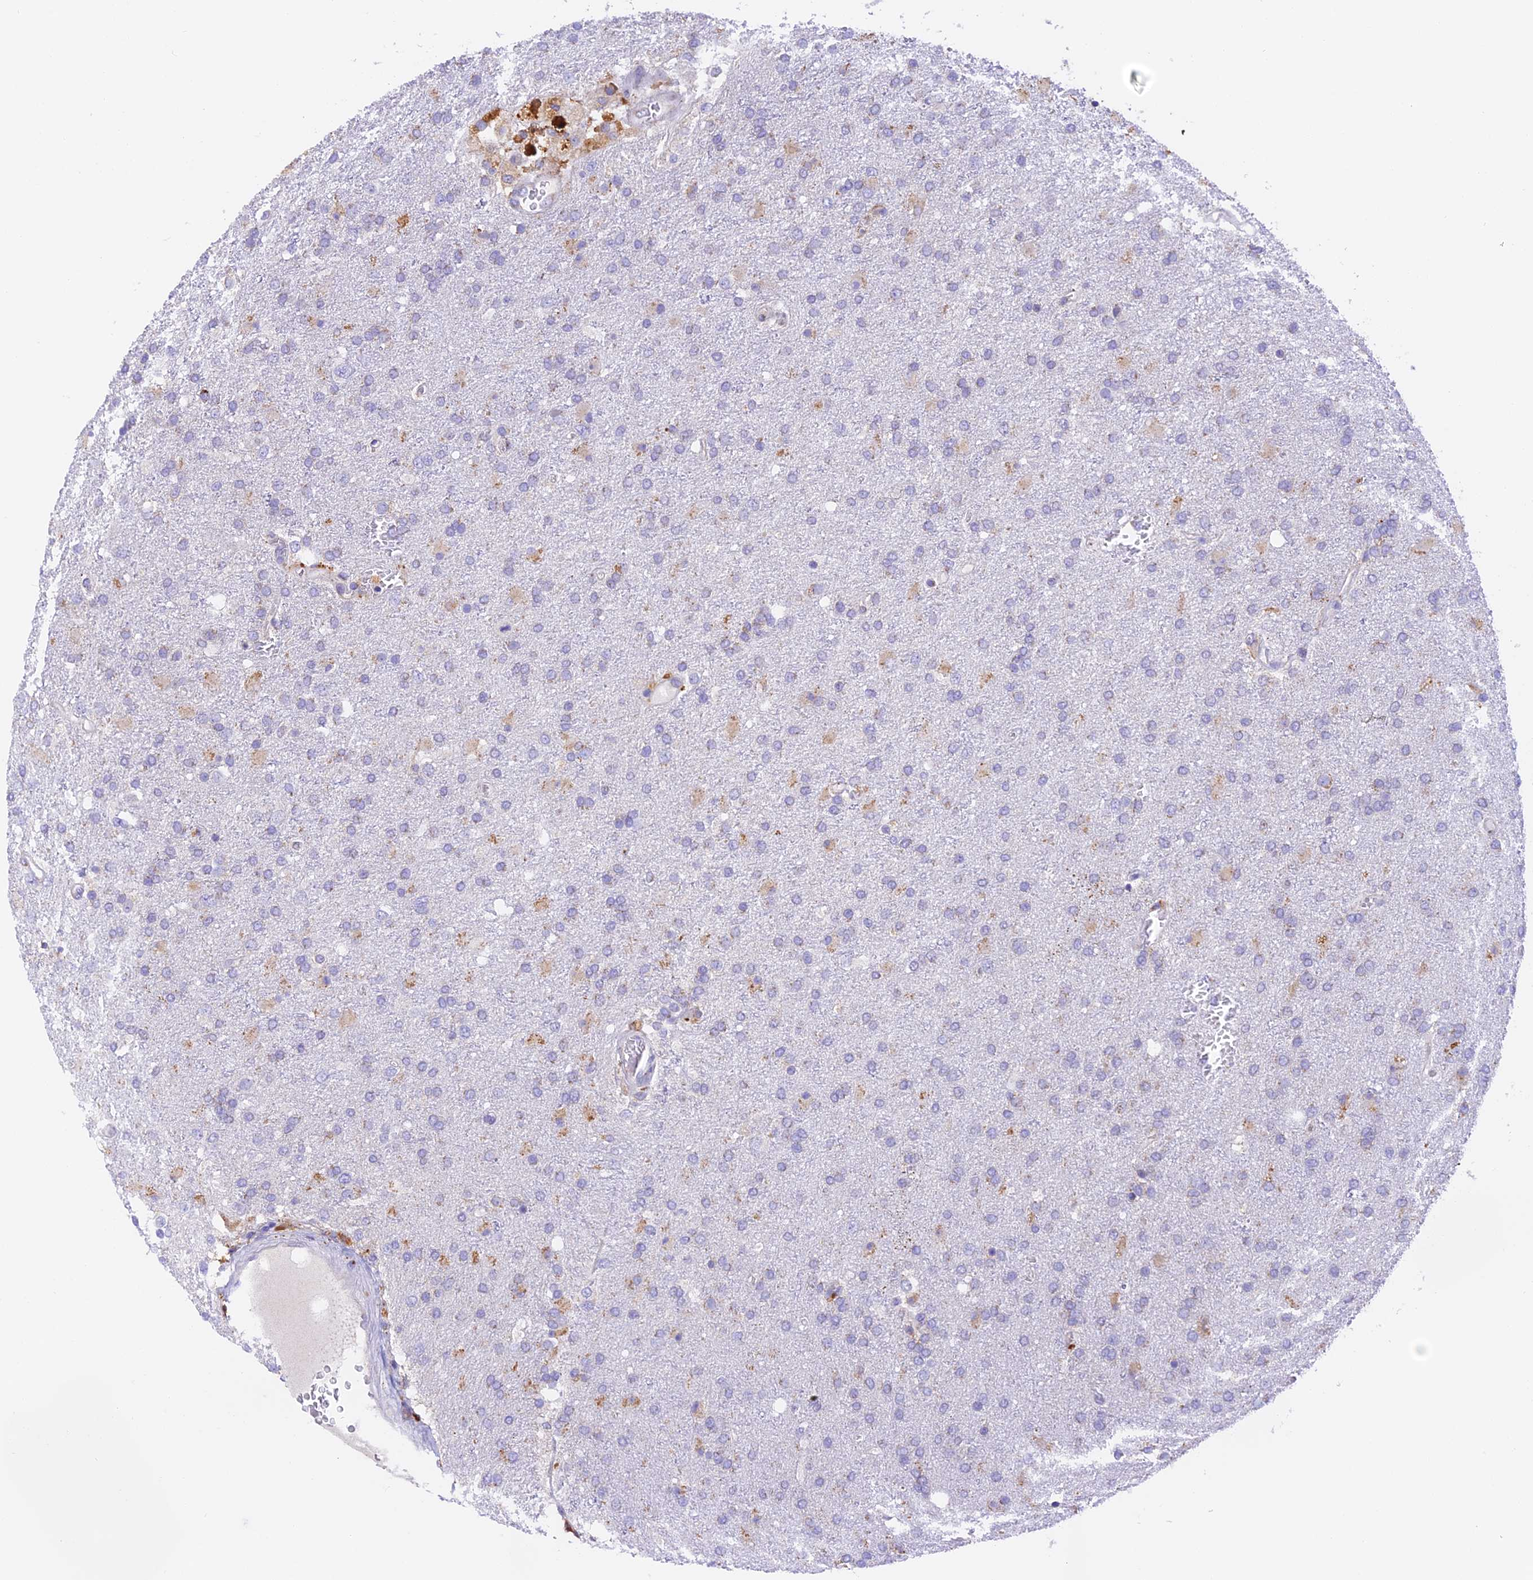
{"staining": {"intensity": "negative", "quantity": "none", "location": "none"}, "tissue": "glioma", "cell_type": "Tumor cells", "image_type": "cancer", "snomed": [{"axis": "morphology", "description": "Glioma, malignant, High grade"}, {"axis": "topography", "description": "Brain"}], "caption": "DAB (3,3'-diaminobenzidine) immunohistochemical staining of malignant glioma (high-grade) shows no significant expression in tumor cells. (Brightfield microscopy of DAB (3,3'-diaminobenzidine) IHC at high magnification).", "gene": "VKORC1", "patient": {"sex": "female", "age": 74}}